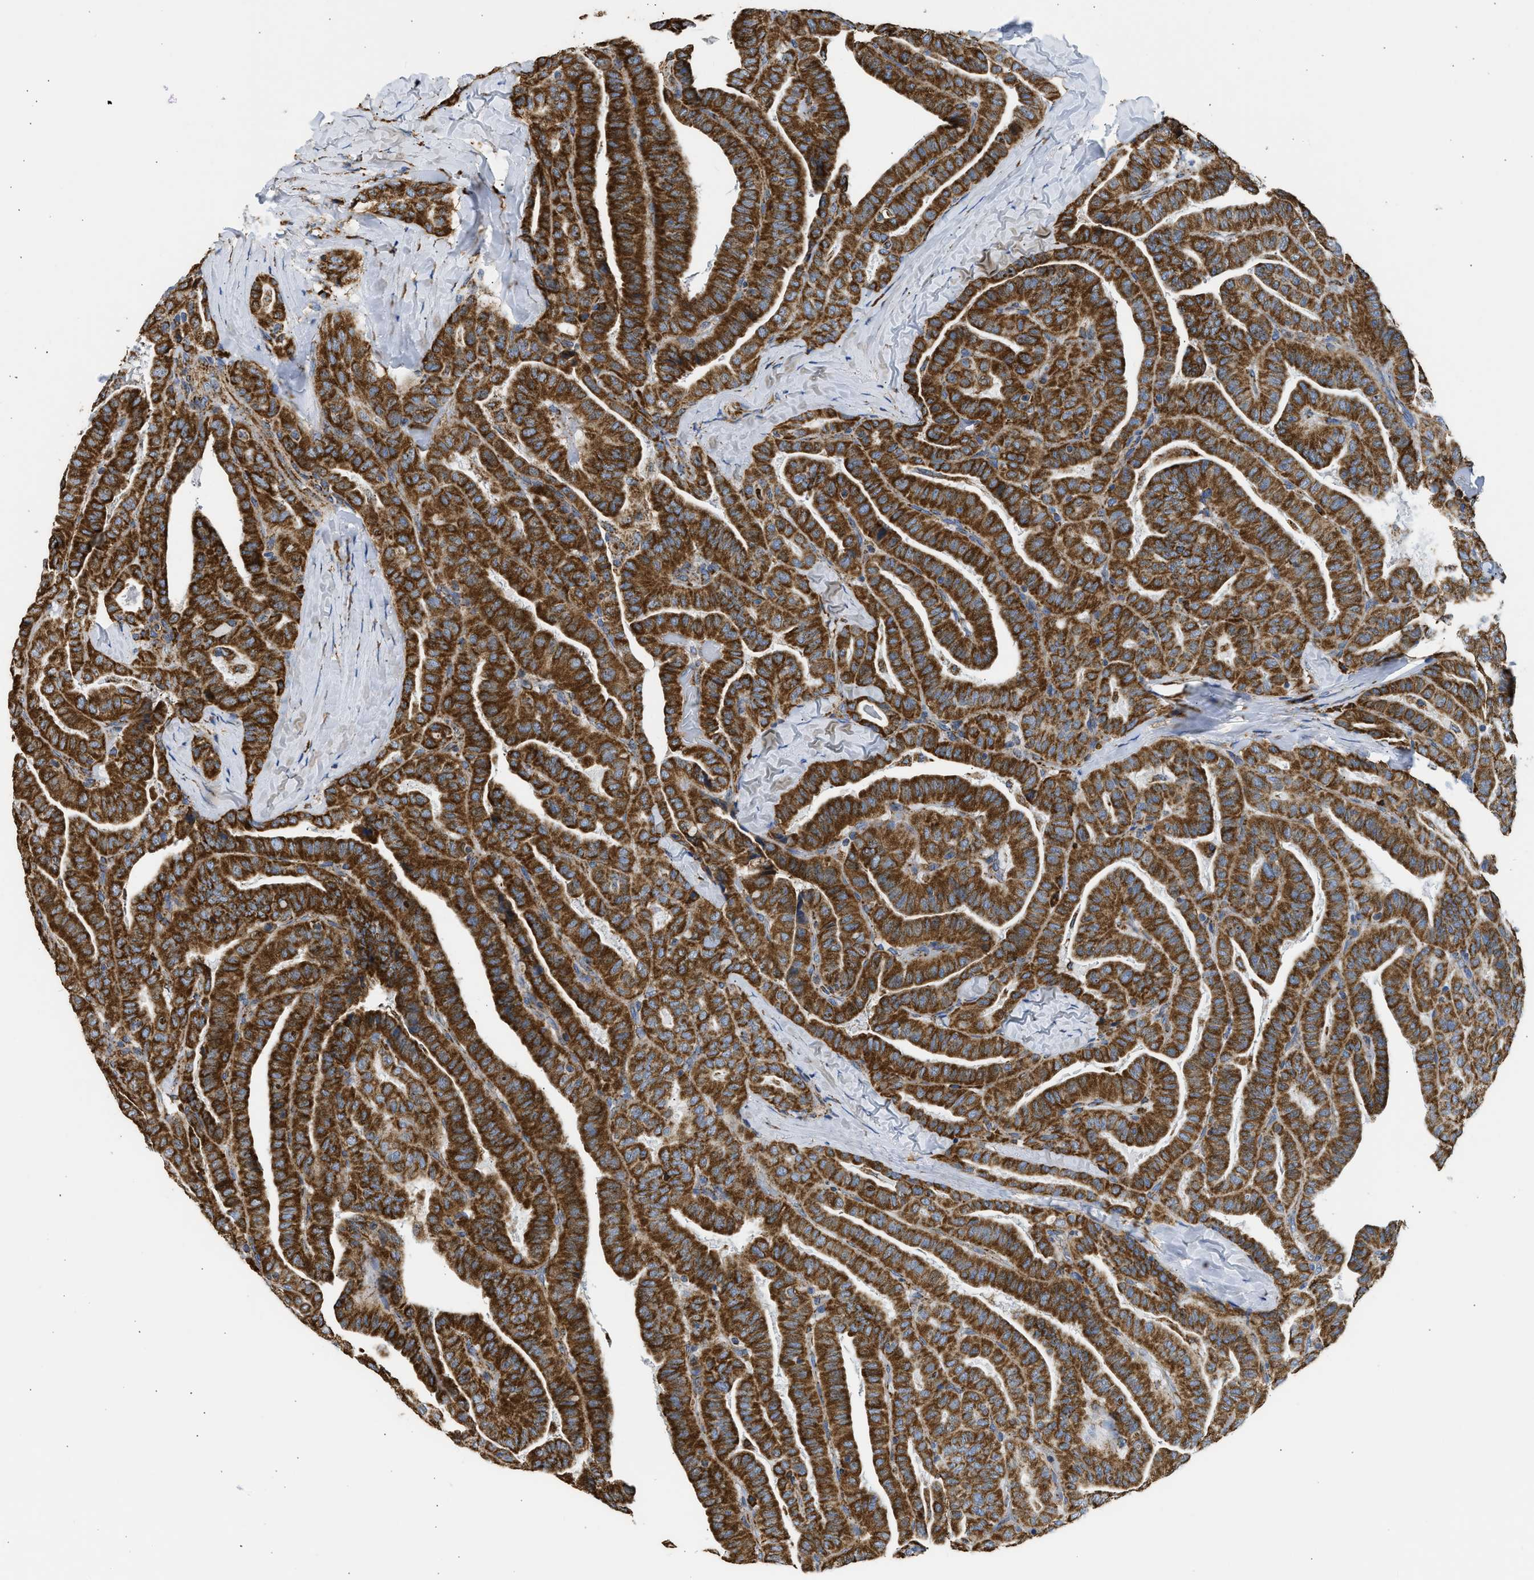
{"staining": {"intensity": "strong", "quantity": ">75%", "location": "cytoplasmic/membranous"}, "tissue": "thyroid cancer", "cell_type": "Tumor cells", "image_type": "cancer", "snomed": [{"axis": "morphology", "description": "Papillary adenocarcinoma, NOS"}, {"axis": "topography", "description": "Thyroid gland"}], "caption": "Immunohistochemistry of human thyroid papillary adenocarcinoma displays high levels of strong cytoplasmic/membranous staining in about >75% of tumor cells.", "gene": "CYCS", "patient": {"sex": "male", "age": 77}}